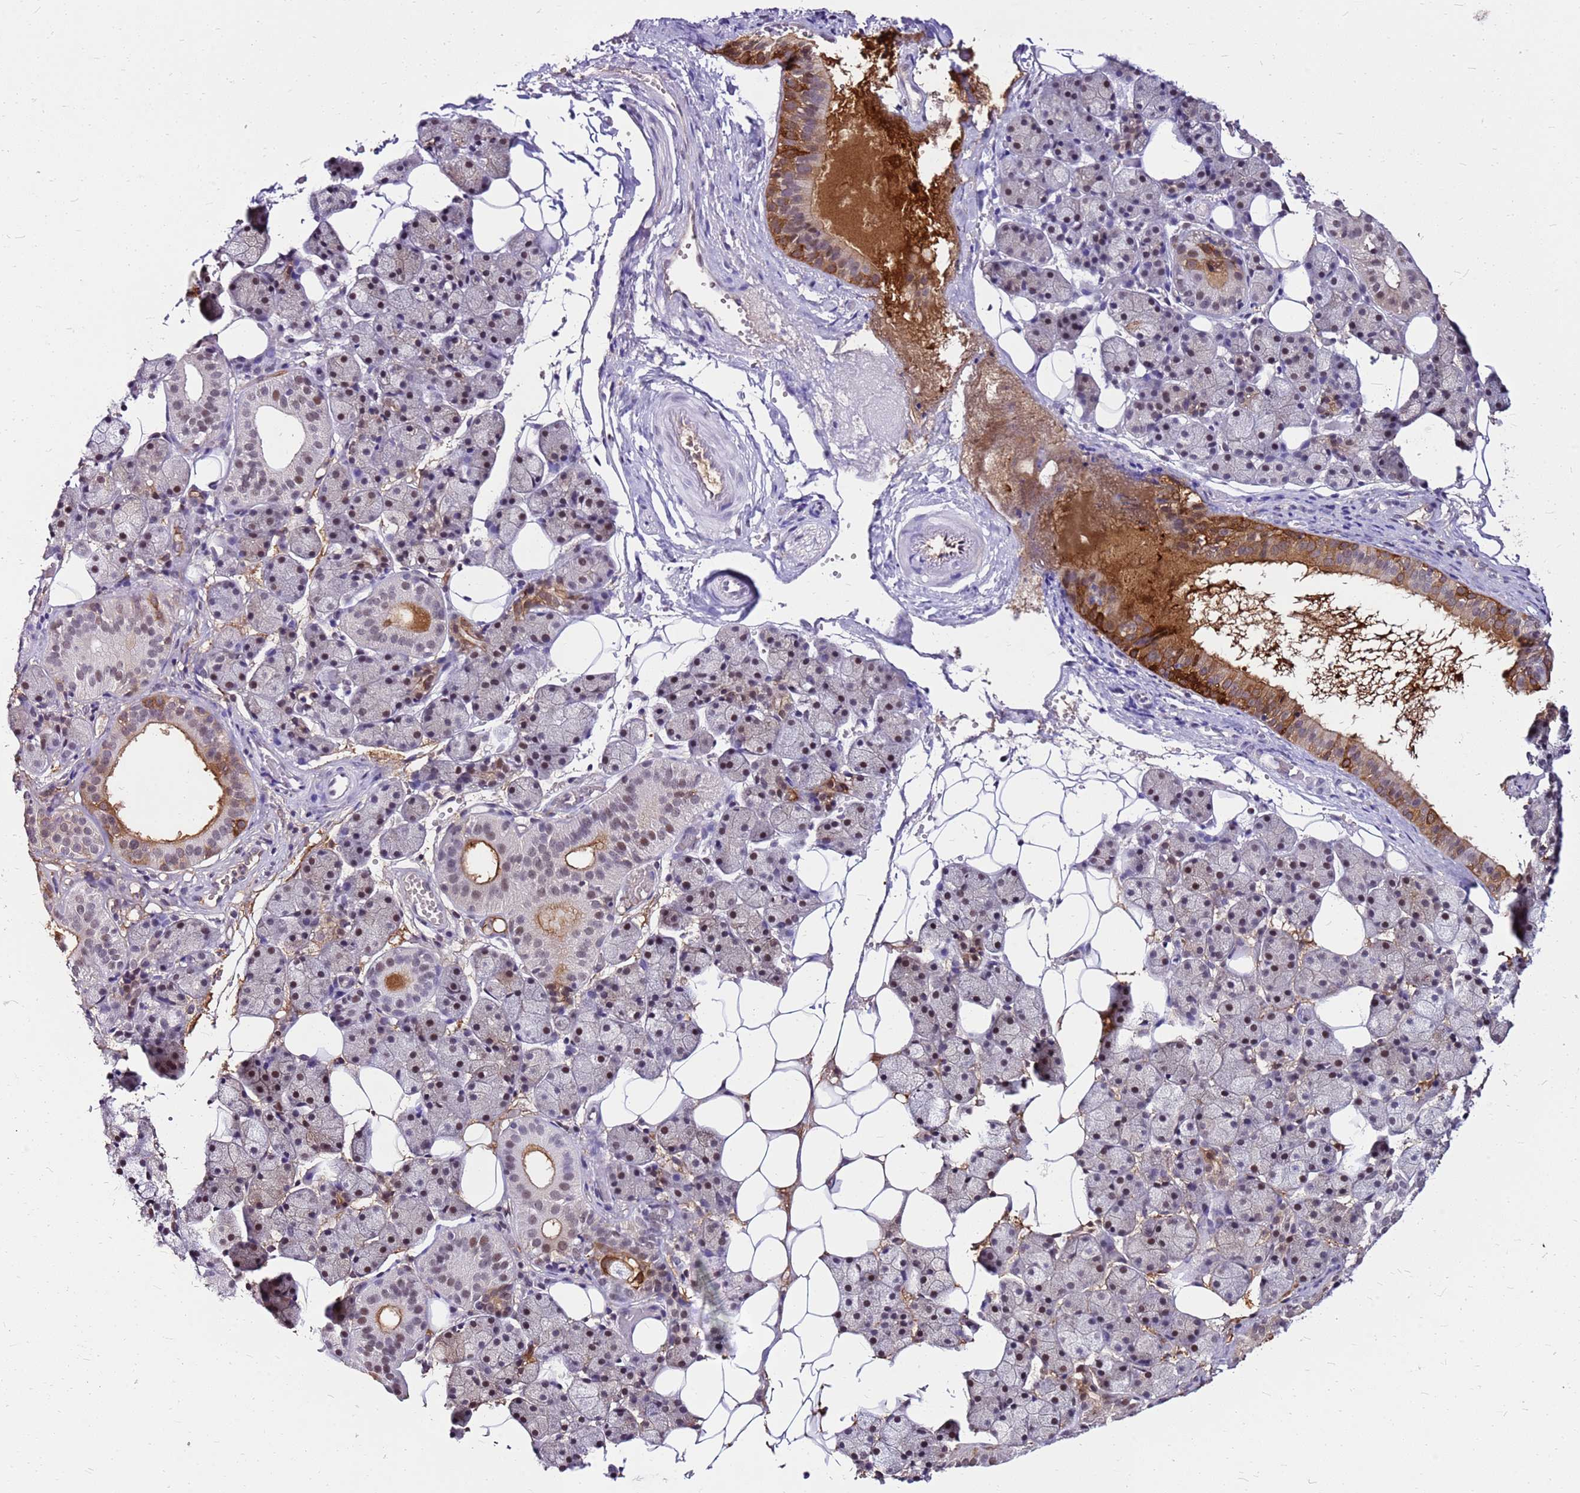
{"staining": {"intensity": "strong", "quantity": "<25%", "location": "cytoplasmic/membranous,nuclear"}, "tissue": "salivary gland", "cell_type": "Glandular cells", "image_type": "normal", "snomed": [{"axis": "morphology", "description": "Normal tissue, NOS"}, {"axis": "topography", "description": "Salivary gland"}], "caption": "Salivary gland stained with immunohistochemistry (IHC) shows strong cytoplasmic/membranous,nuclear expression in approximately <25% of glandular cells.", "gene": "ALDH1A3", "patient": {"sex": "female", "age": 33}}